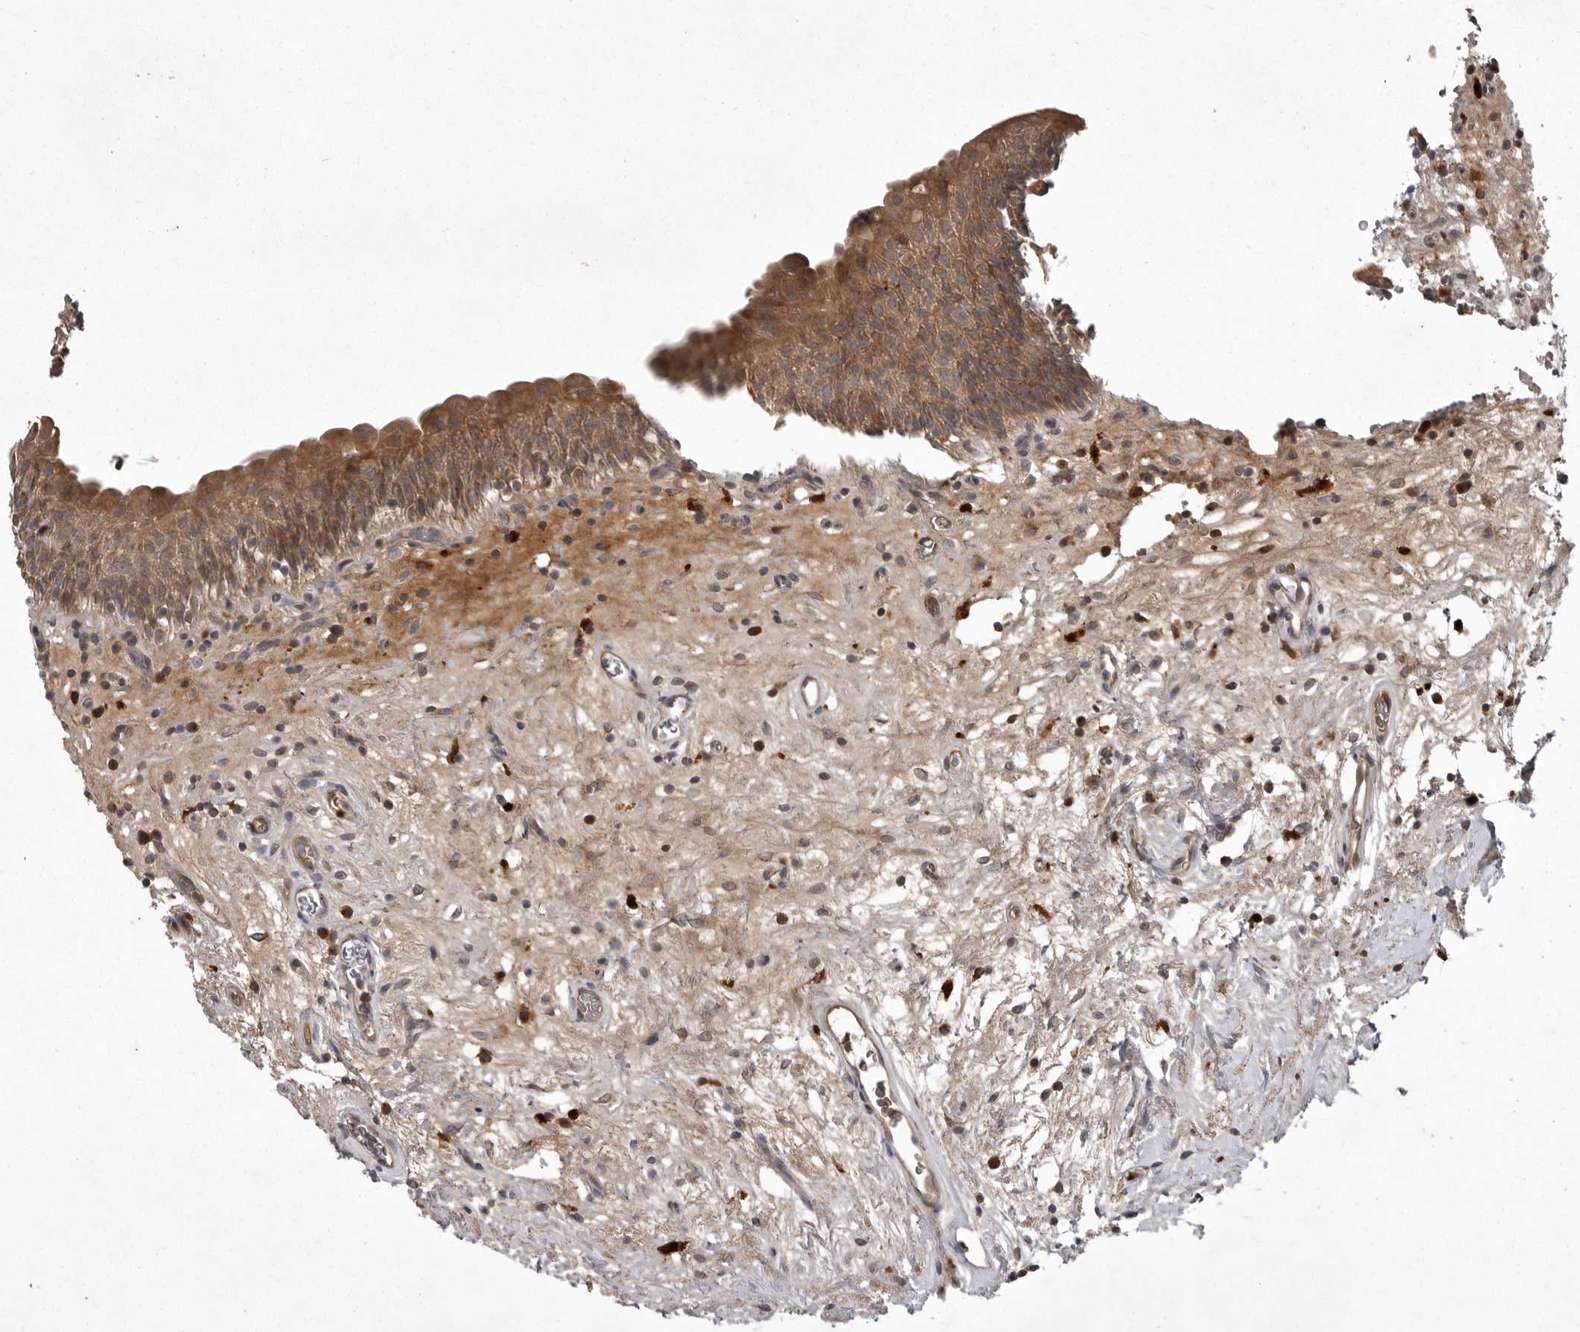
{"staining": {"intensity": "moderate", "quantity": ">75%", "location": "cytoplasmic/membranous"}, "tissue": "urinary bladder", "cell_type": "Urothelial cells", "image_type": "normal", "snomed": [{"axis": "morphology", "description": "Normal tissue, NOS"}, {"axis": "topography", "description": "Urinary bladder"}], "caption": "This micrograph exhibits benign urinary bladder stained with immunohistochemistry (IHC) to label a protein in brown. The cytoplasmic/membranous of urothelial cells show moderate positivity for the protein. Nuclei are counter-stained blue.", "gene": "GPR31", "patient": {"sex": "male", "age": 83}}